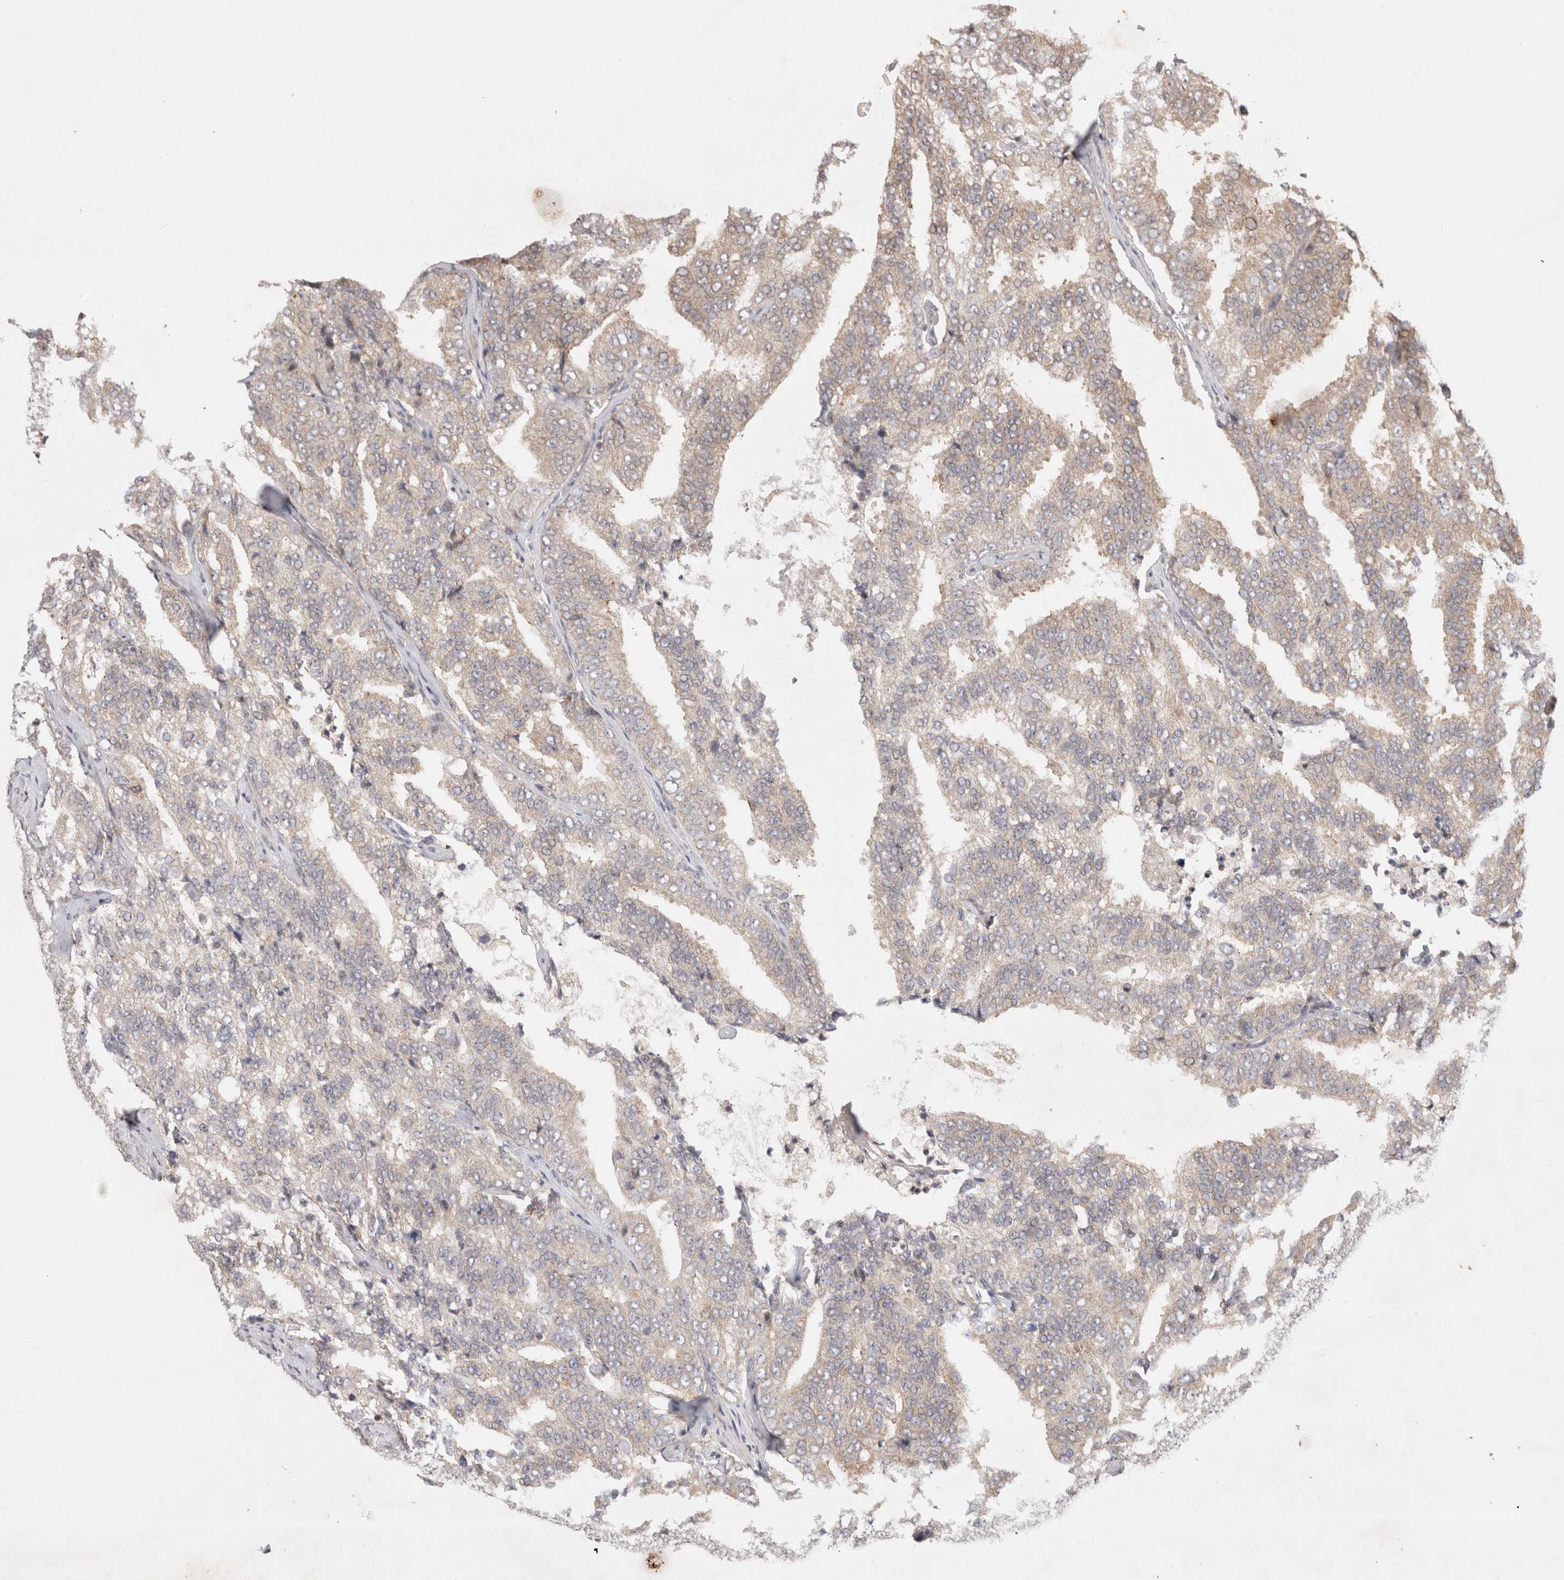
{"staining": {"intensity": "weak", "quantity": ">75%", "location": "cytoplasmic/membranous"}, "tissue": "prostate cancer", "cell_type": "Tumor cells", "image_type": "cancer", "snomed": [{"axis": "morphology", "description": "Adenocarcinoma, High grade"}, {"axis": "topography", "description": "Prostate"}], "caption": "Immunohistochemistry of human prostate cancer demonstrates low levels of weak cytoplasmic/membranous staining in about >75% of tumor cells.", "gene": "EIF2AK1", "patient": {"sex": "male", "age": 58}}